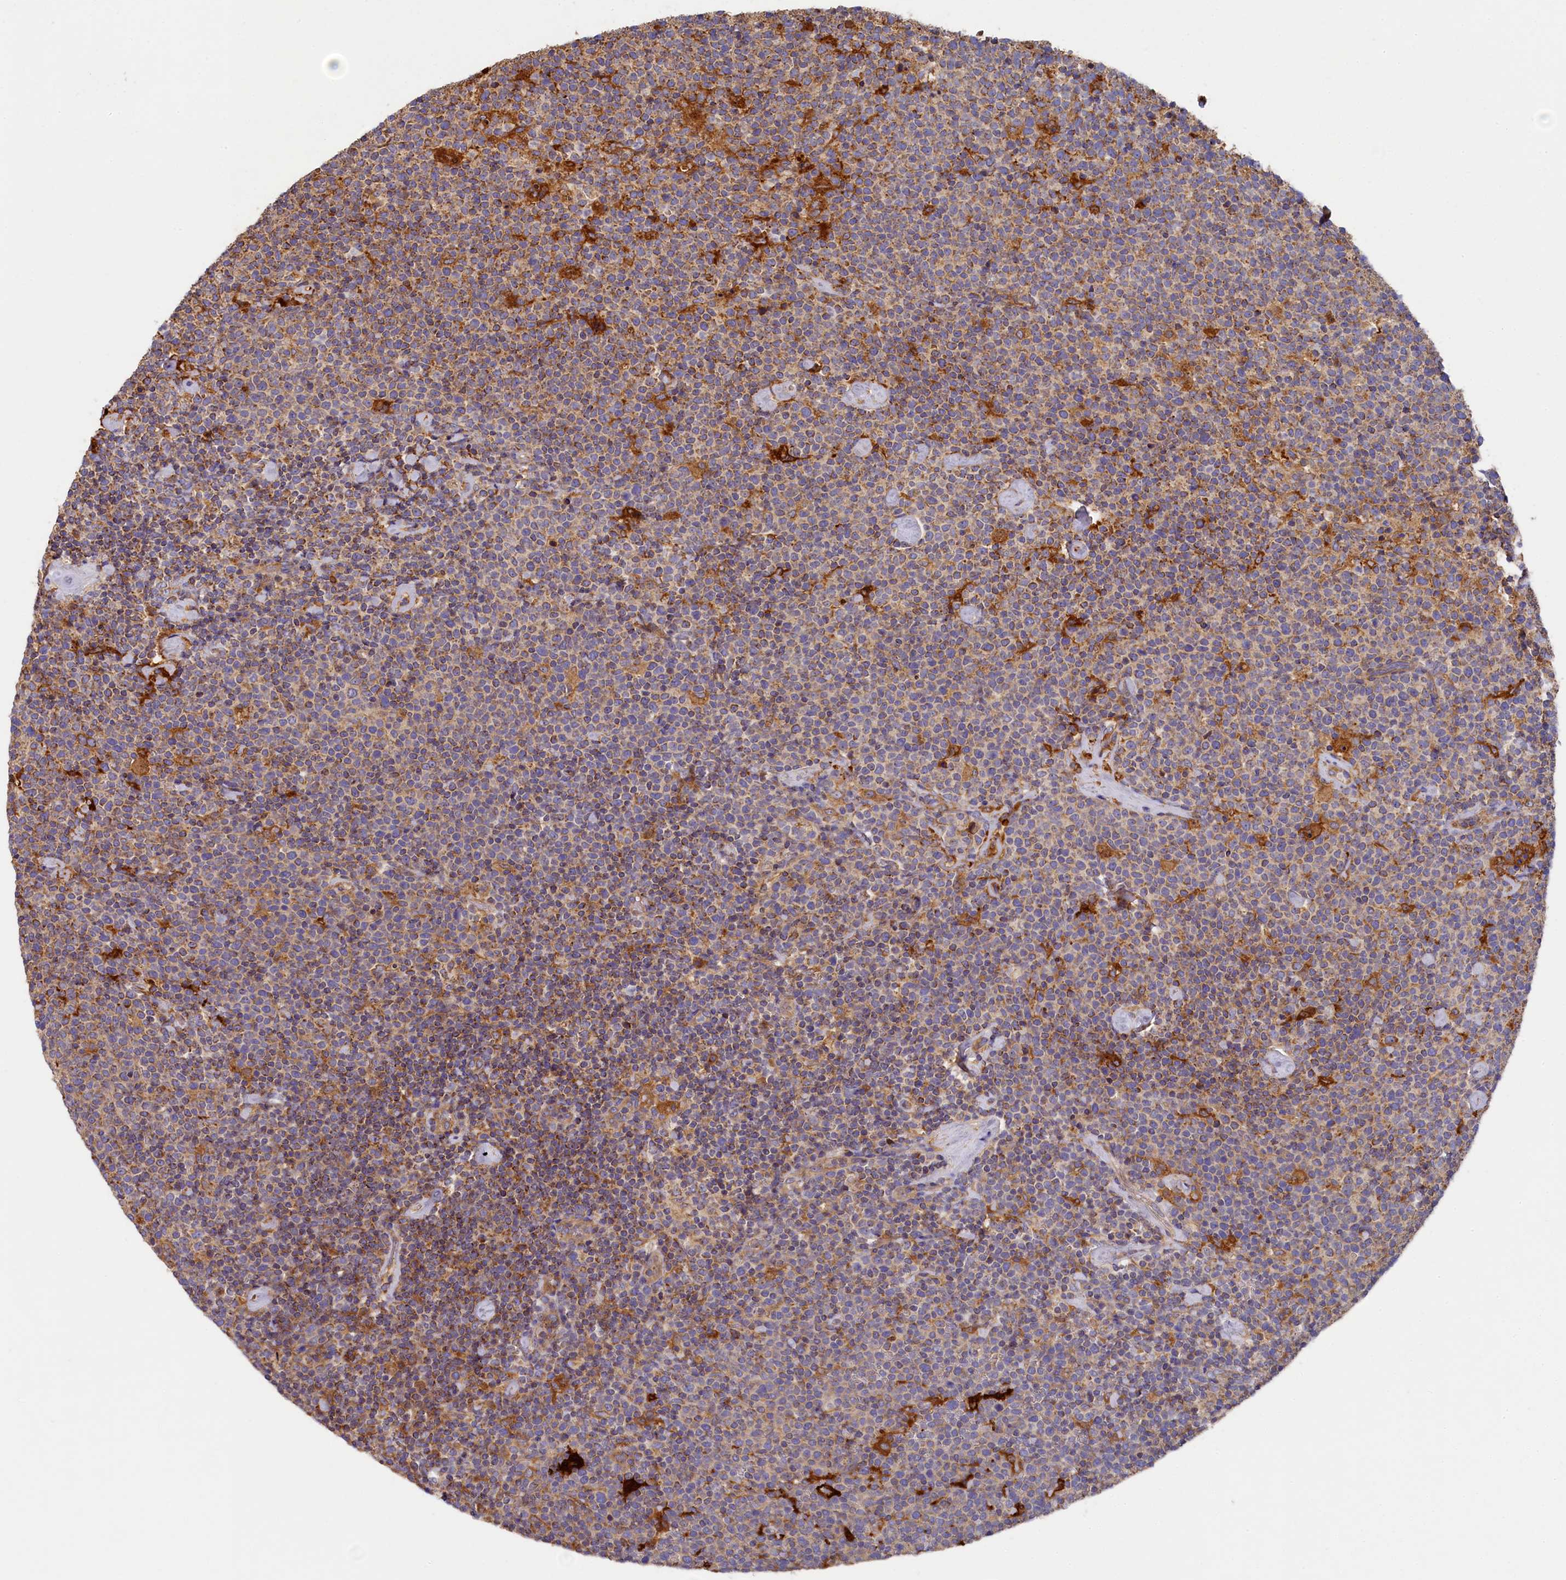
{"staining": {"intensity": "moderate", "quantity": "<25%", "location": "cytoplasmic/membranous"}, "tissue": "lymphoma", "cell_type": "Tumor cells", "image_type": "cancer", "snomed": [{"axis": "morphology", "description": "Malignant lymphoma, non-Hodgkin's type, High grade"}, {"axis": "topography", "description": "Lymph node"}], "caption": "Immunohistochemical staining of malignant lymphoma, non-Hodgkin's type (high-grade) demonstrates moderate cytoplasmic/membranous protein staining in approximately <25% of tumor cells.", "gene": "SEC31B", "patient": {"sex": "male", "age": 61}}